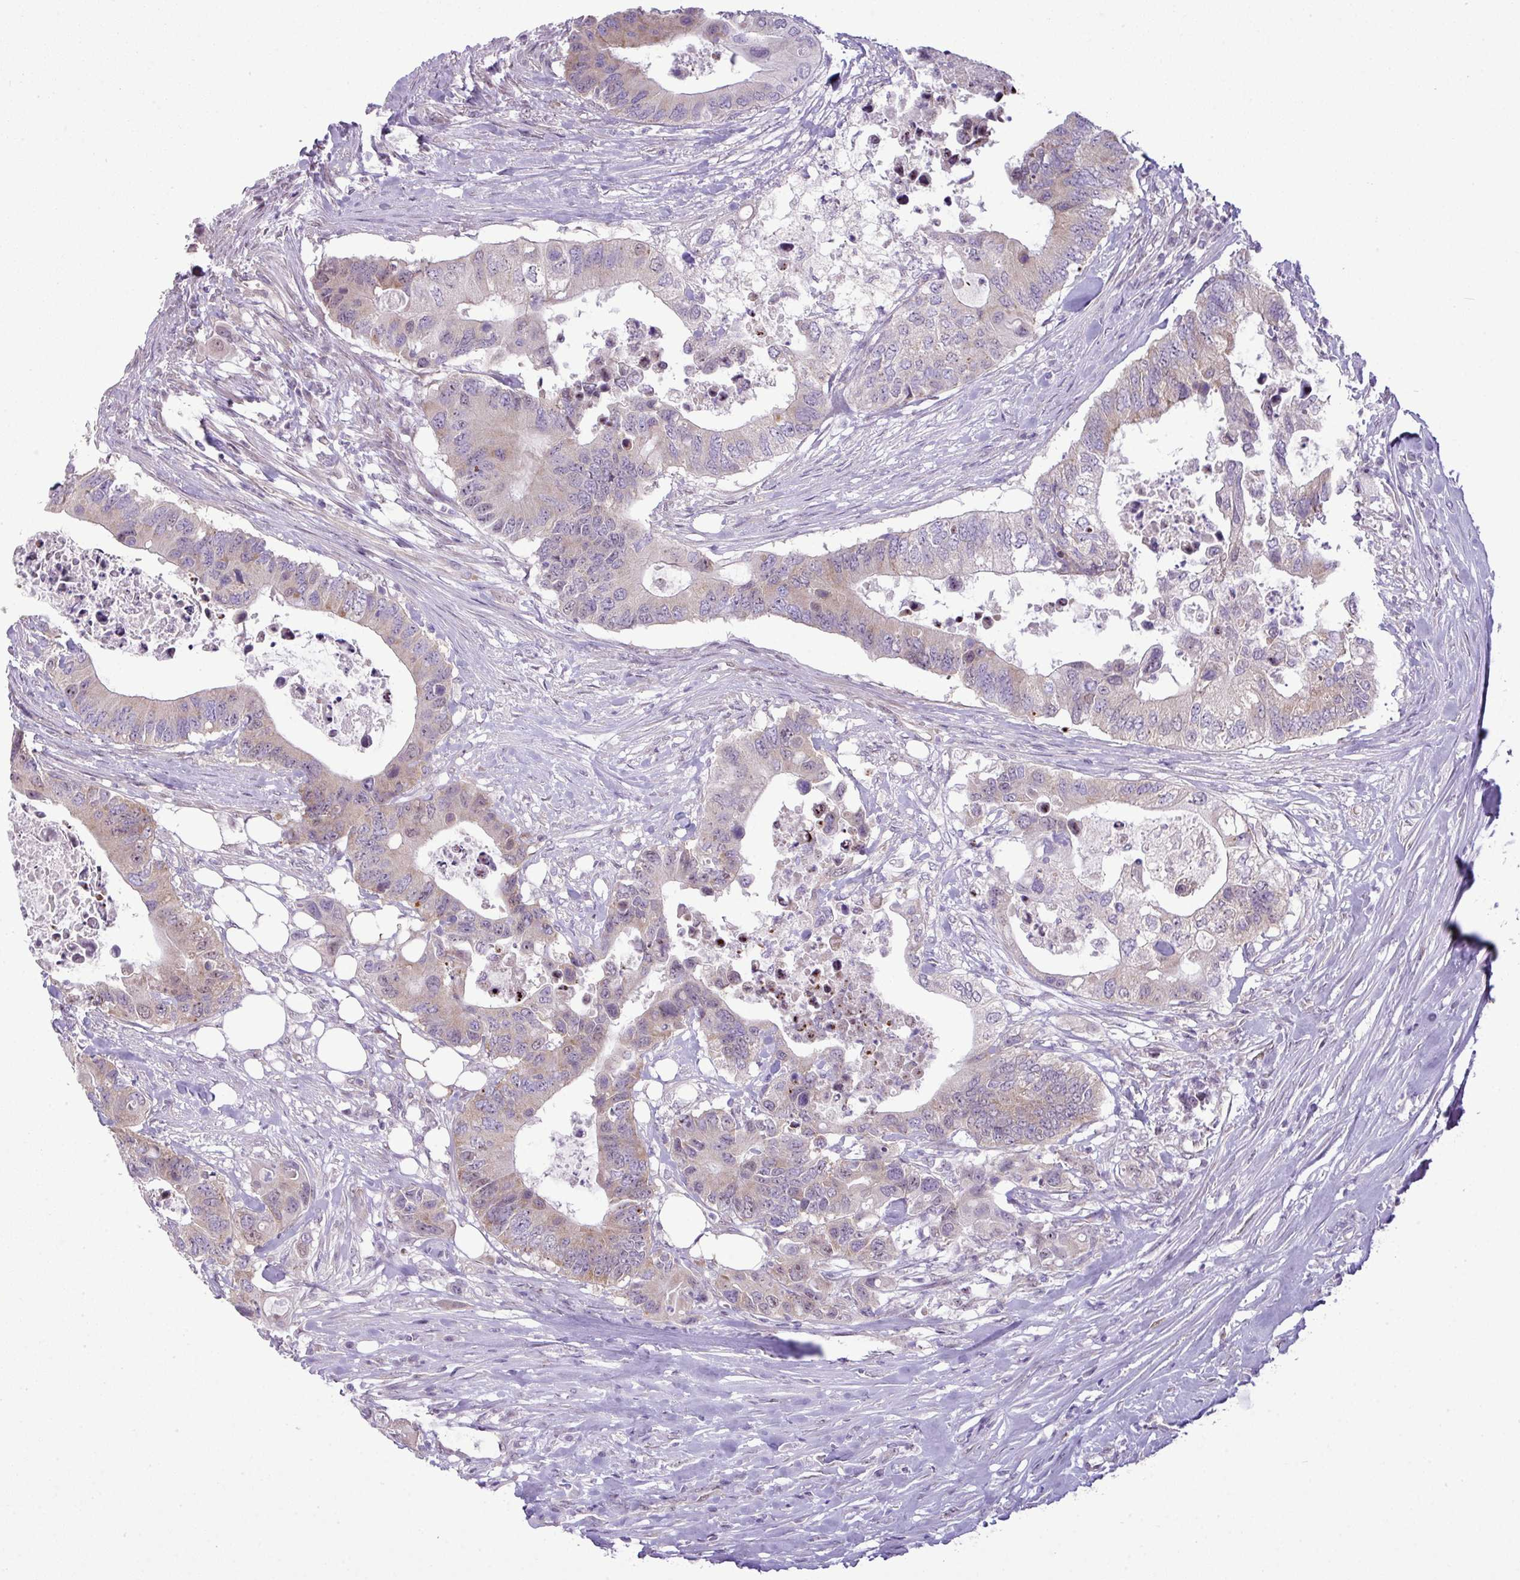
{"staining": {"intensity": "weak", "quantity": "25%-75%", "location": "cytoplasmic/membranous"}, "tissue": "colorectal cancer", "cell_type": "Tumor cells", "image_type": "cancer", "snomed": [{"axis": "morphology", "description": "Adenocarcinoma, NOS"}, {"axis": "topography", "description": "Colon"}], "caption": "A brown stain labels weak cytoplasmic/membranous positivity of a protein in human colorectal adenocarcinoma tumor cells.", "gene": "MAK16", "patient": {"sex": "male", "age": 71}}